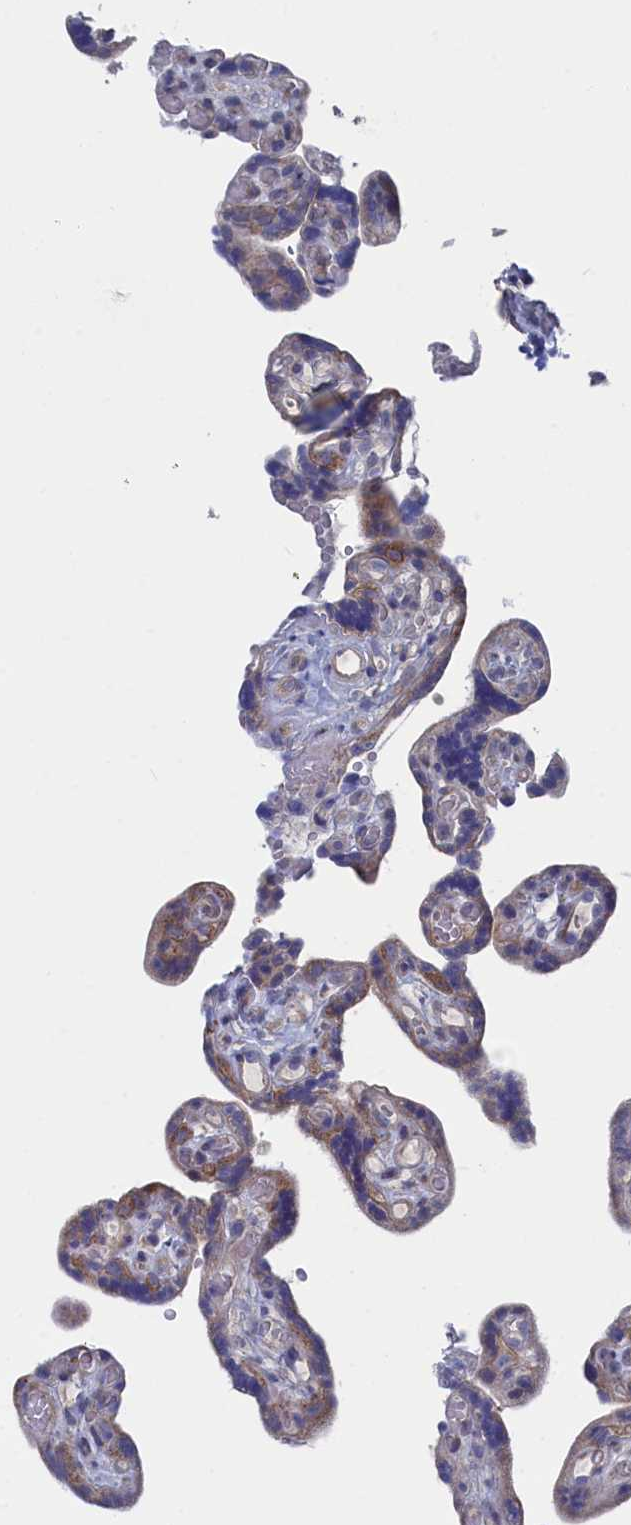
{"staining": {"intensity": "weak", "quantity": ">75%", "location": "cytoplasmic/membranous"}, "tissue": "placenta", "cell_type": "Decidual cells", "image_type": "normal", "snomed": [{"axis": "morphology", "description": "Normal tissue, NOS"}, {"axis": "topography", "description": "Placenta"}], "caption": "Placenta stained with a brown dye exhibits weak cytoplasmic/membranous positive staining in about >75% of decidual cells.", "gene": "TMEM161A", "patient": {"sex": "female", "age": 30}}